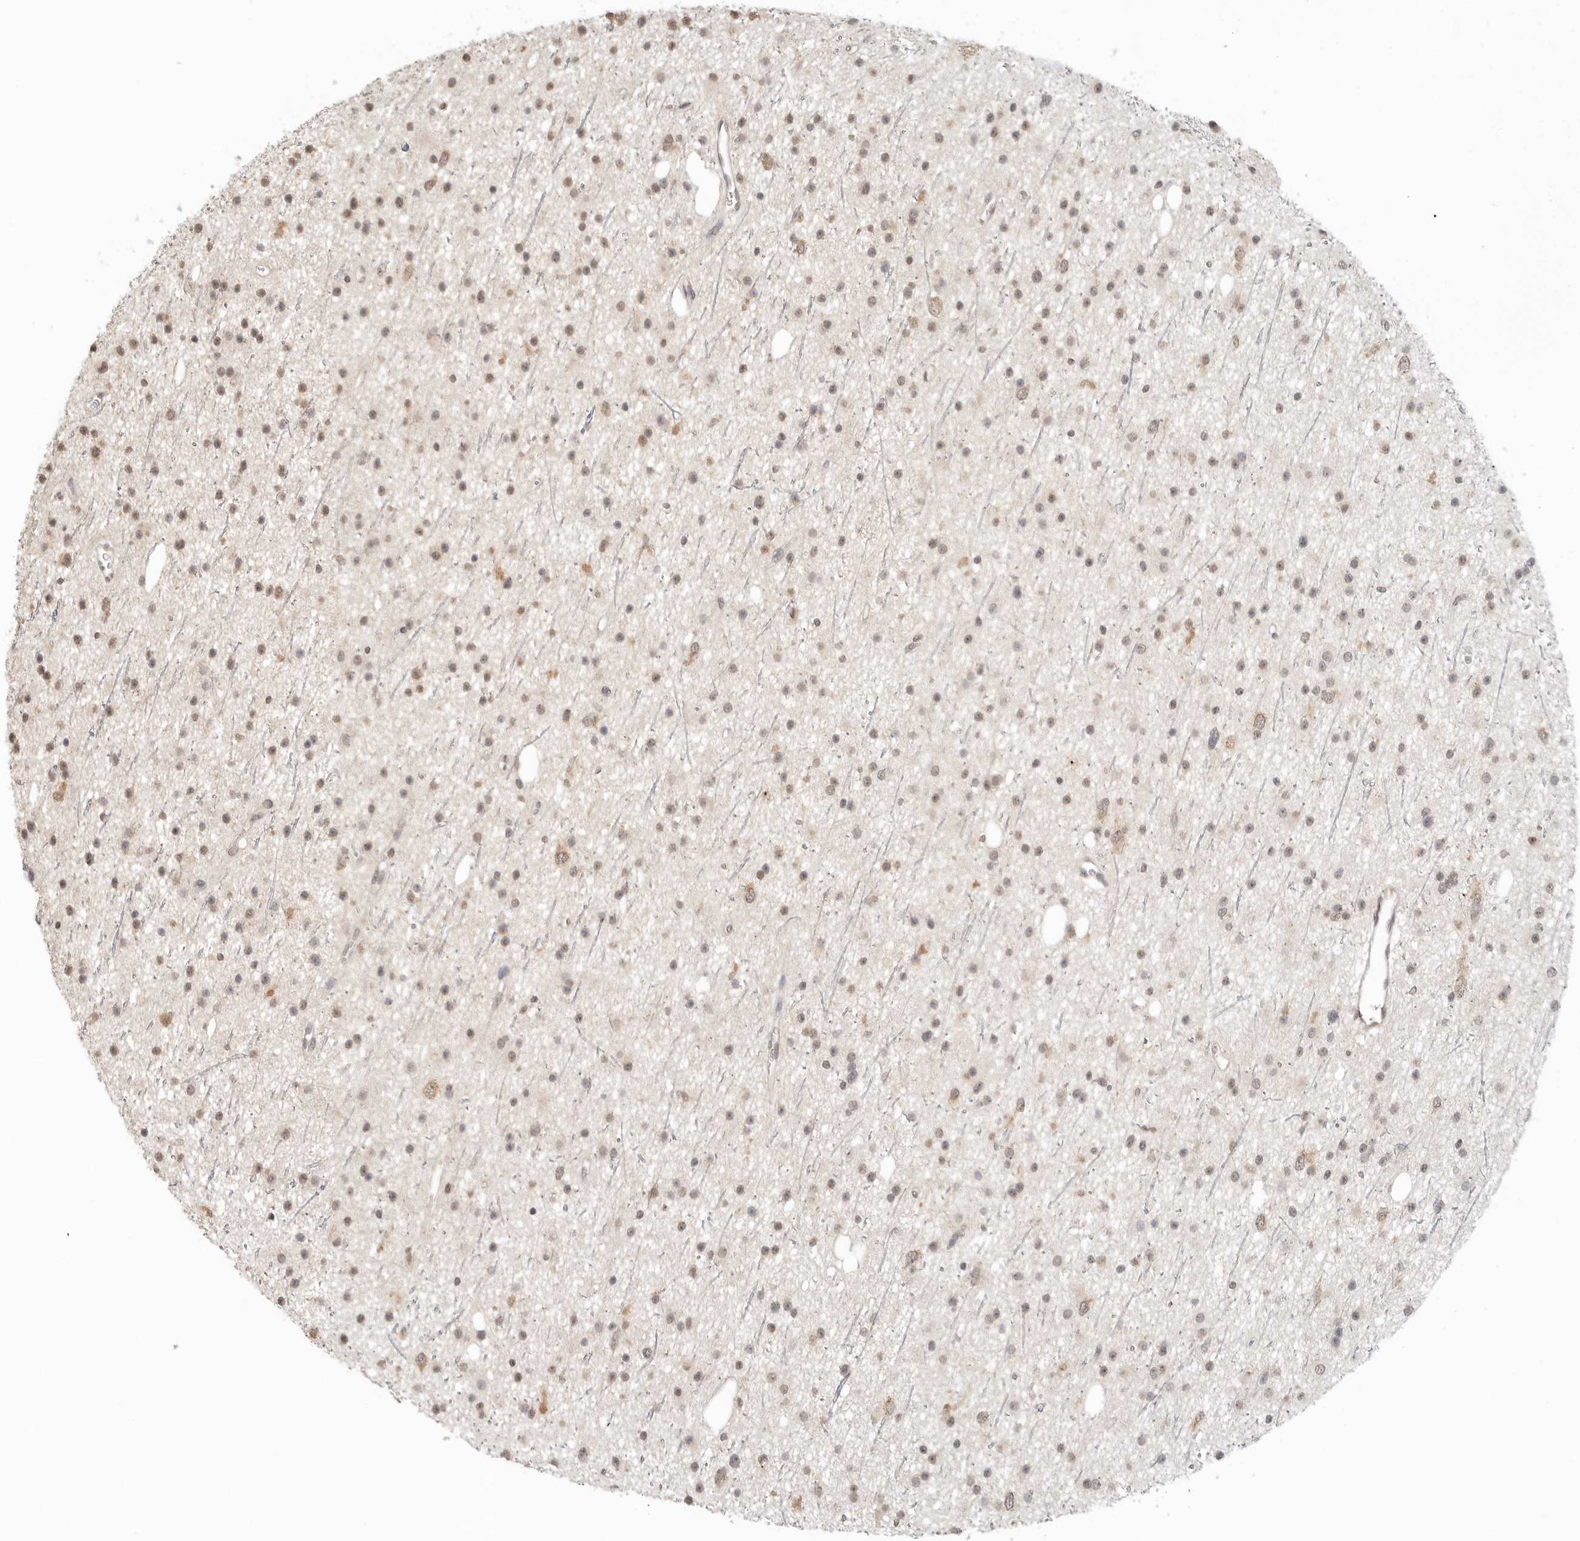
{"staining": {"intensity": "moderate", "quantity": "25%-75%", "location": "nuclear"}, "tissue": "glioma", "cell_type": "Tumor cells", "image_type": "cancer", "snomed": [{"axis": "morphology", "description": "Glioma, malignant, Low grade"}, {"axis": "topography", "description": "Cerebral cortex"}], "caption": "Immunohistochemistry photomicrograph of human glioma stained for a protein (brown), which demonstrates medium levels of moderate nuclear positivity in approximately 25%-75% of tumor cells.", "gene": "METAP1", "patient": {"sex": "female", "age": 39}}